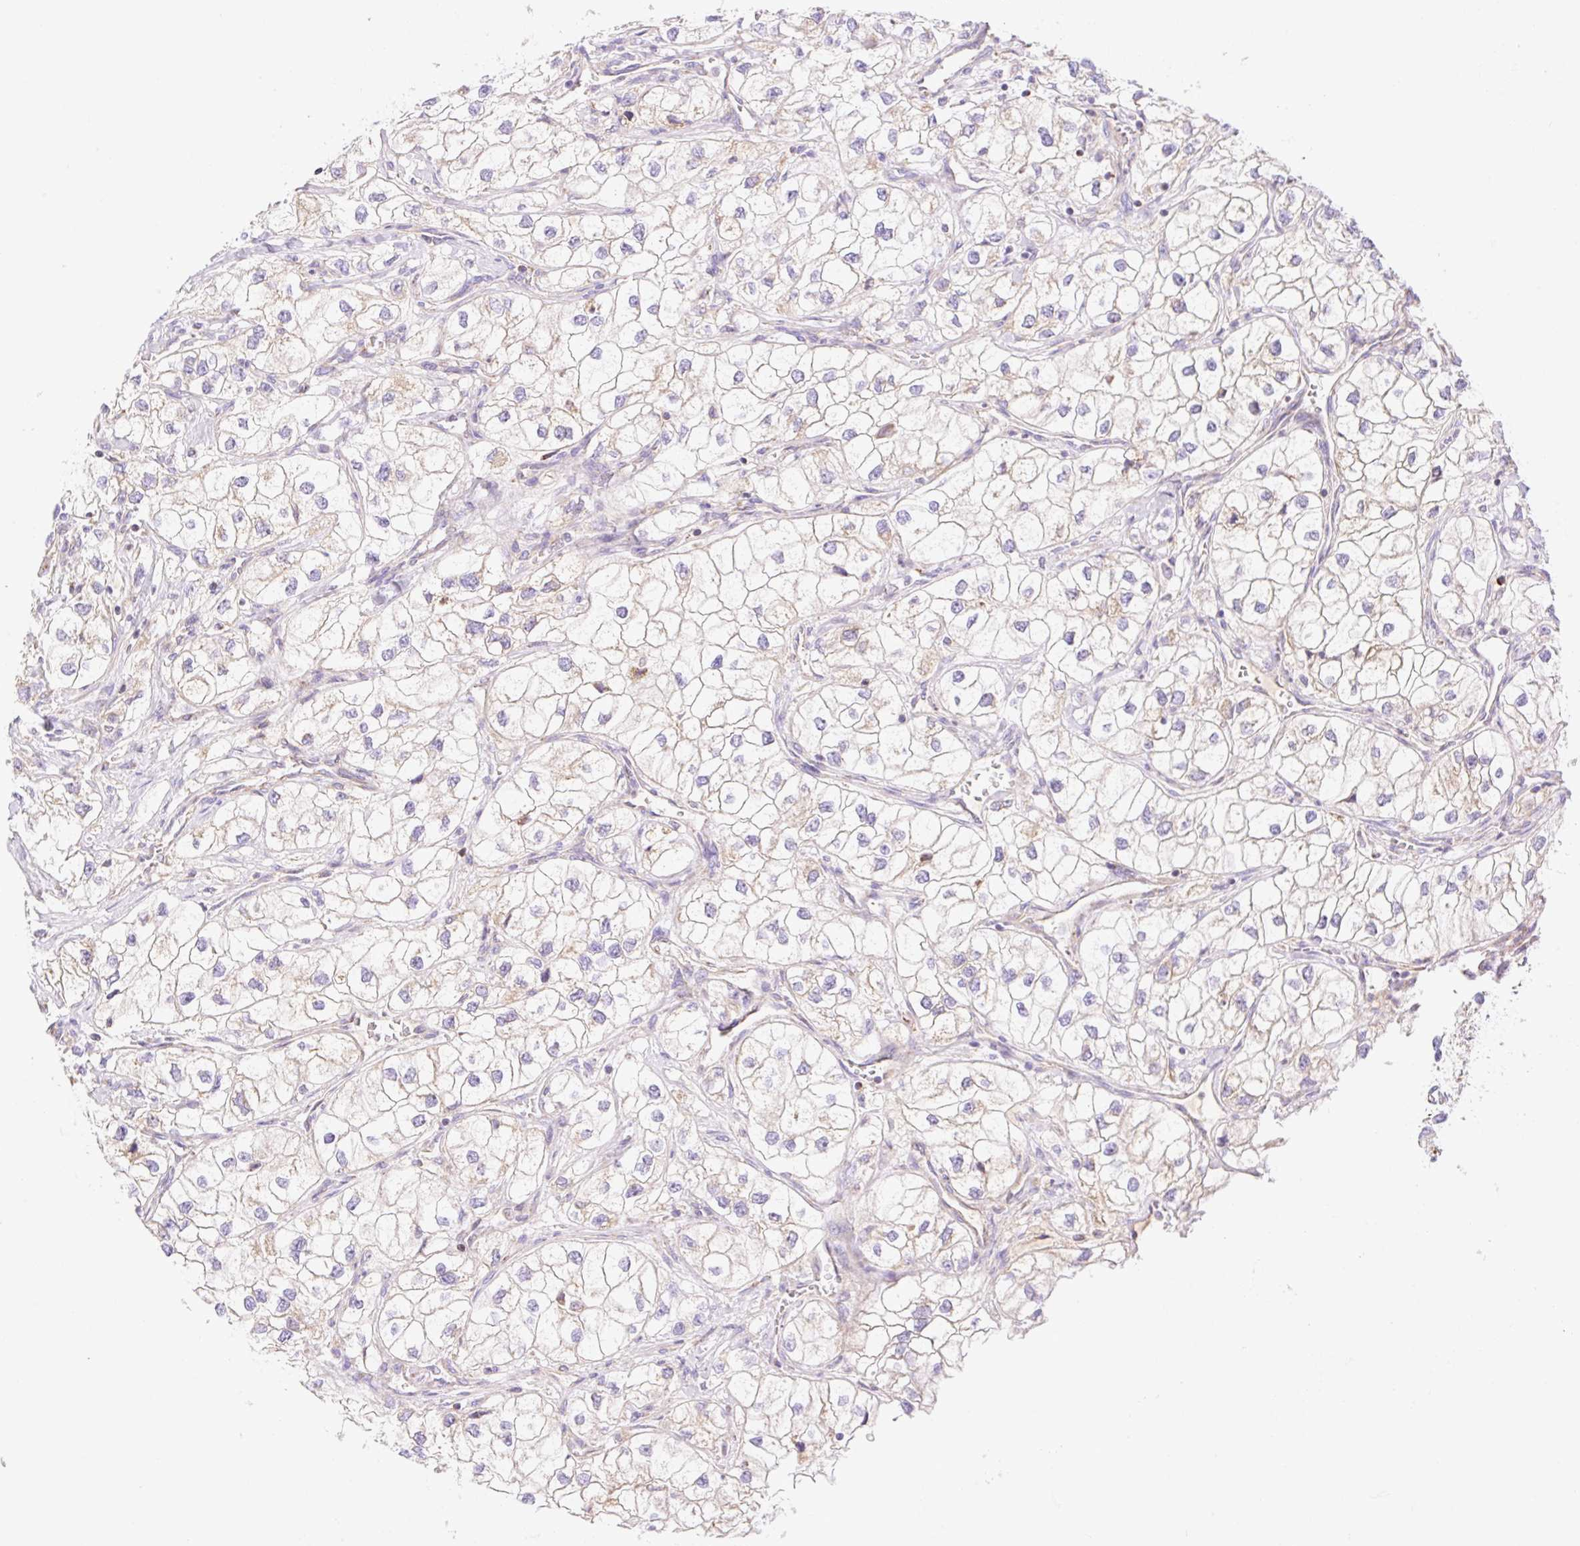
{"staining": {"intensity": "negative", "quantity": "none", "location": "none"}, "tissue": "renal cancer", "cell_type": "Tumor cells", "image_type": "cancer", "snomed": [{"axis": "morphology", "description": "Adenocarcinoma, NOS"}, {"axis": "topography", "description": "Kidney"}], "caption": "This is an IHC photomicrograph of human adenocarcinoma (renal). There is no positivity in tumor cells.", "gene": "ETNK2", "patient": {"sex": "male", "age": 59}}